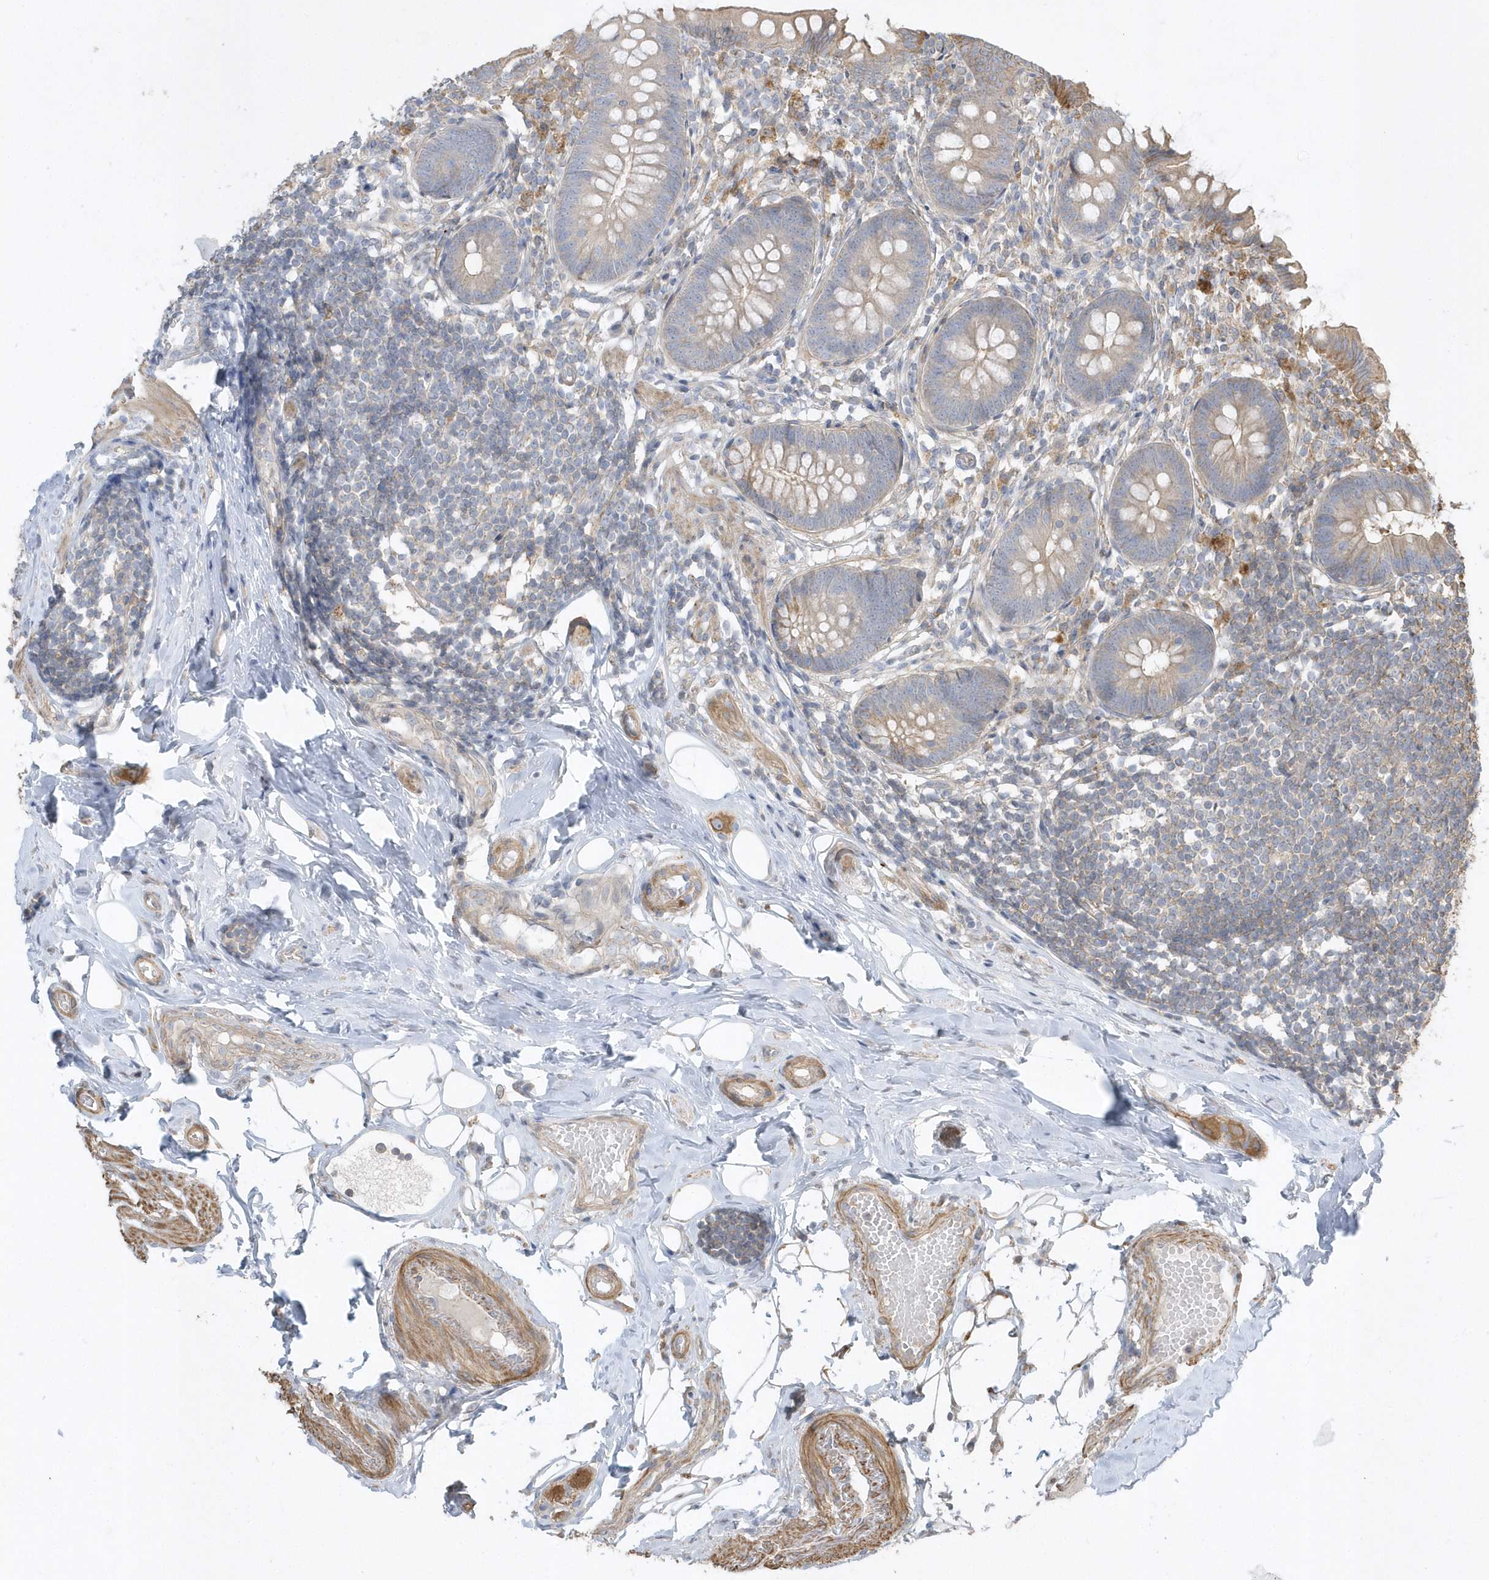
{"staining": {"intensity": "weak", "quantity": "<25%", "location": "cytoplasmic/membranous"}, "tissue": "appendix", "cell_type": "Glandular cells", "image_type": "normal", "snomed": [{"axis": "morphology", "description": "Normal tissue, NOS"}, {"axis": "topography", "description": "Appendix"}], "caption": "High magnification brightfield microscopy of normal appendix stained with DAB (3,3'-diaminobenzidine) (brown) and counterstained with hematoxylin (blue): glandular cells show no significant positivity.", "gene": "SENP8", "patient": {"sex": "female", "age": 62}}